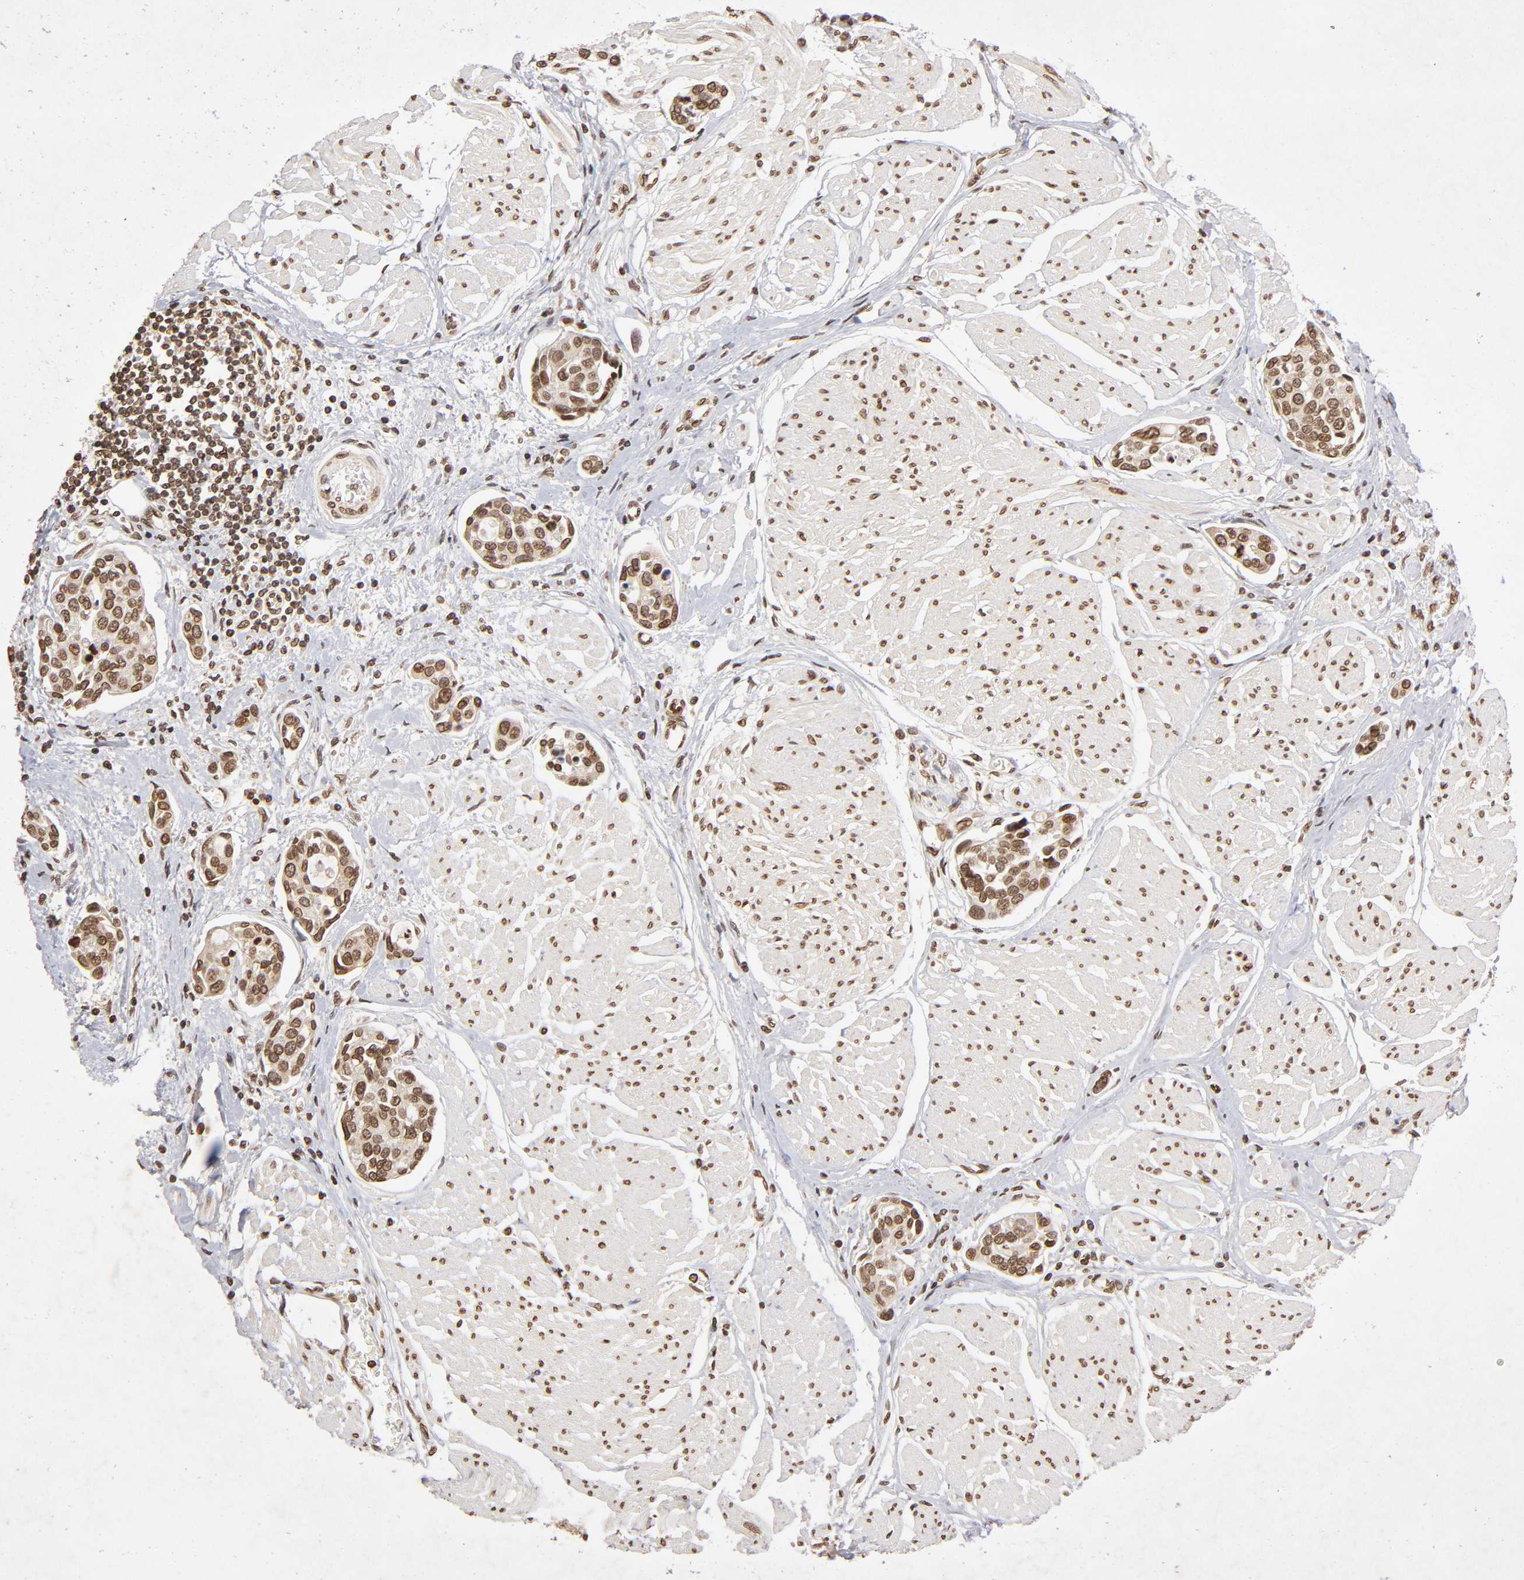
{"staining": {"intensity": "moderate", "quantity": ">75%", "location": "cytoplasmic/membranous,nuclear"}, "tissue": "urothelial cancer", "cell_type": "Tumor cells", "image_type": "cancer", "snomed": [{"axis": "morphology", "description": "Urothelial carcinoma, High grade"}, {"axis": "topography", "description": "Urinary bladder"}], "caption": "Urothelial carcinoma (high-grade) stained with a brown dye reveals moderate cytoplasmic/membranous and nuclear positive staining in approximately >75% of tumor cells.", "gene": "MLLT6", "patient": {"sex": "male", "age": 78}}